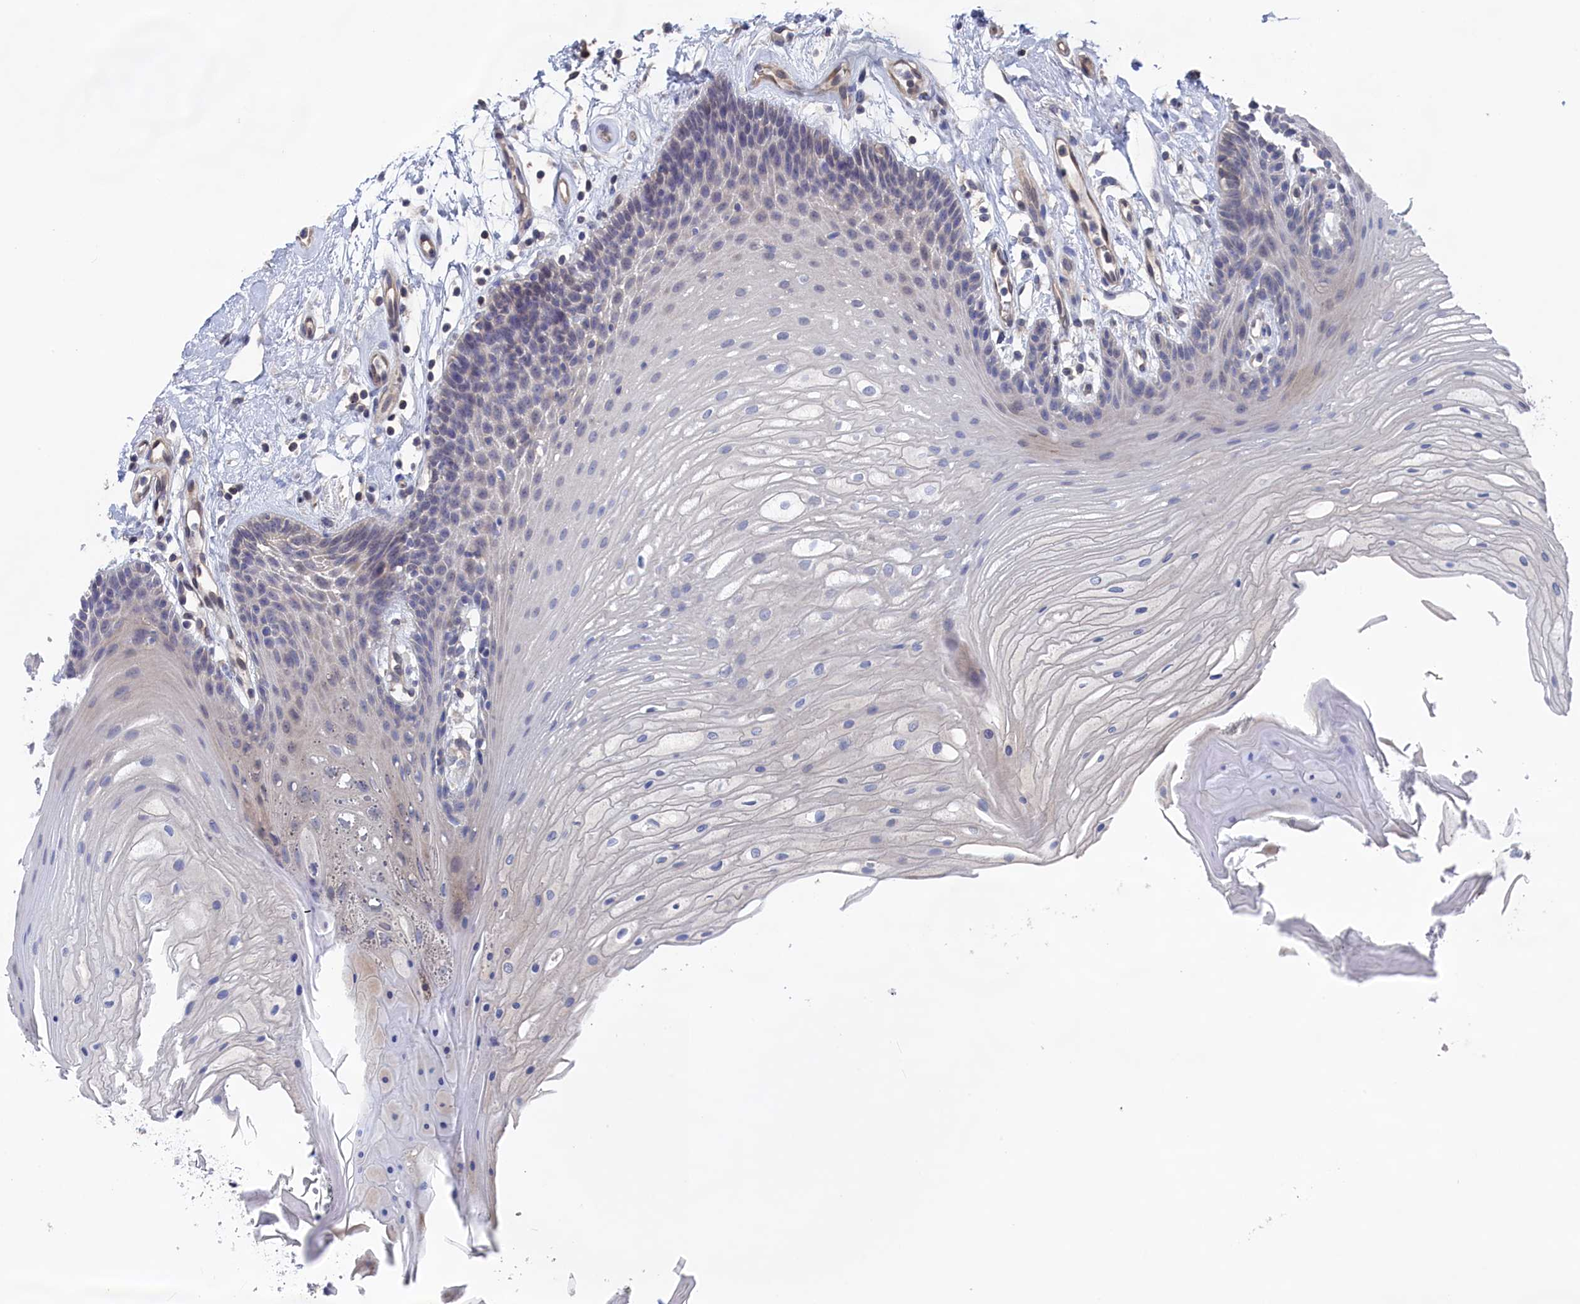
{"staining": {"intensity": "moderate", "quantity": "<25%", "location": "nuclear"}, "tissue": "oral mucosa", "cell_type": "Squamous epithelial cells", "image_type": "normal", "snomed": [{"axis": "morphology", "description": "Normal tissue, NOS"}, {"axis": "topography", "description": "Oral tissue"}], "caption": "Immunohistochemical staining of benign human oral mucosa demonstrates <25% levels of moderate nuclear protein expression in approximately <25% of squamous epithelial cells.", "gene": "NUTF2", "patient": {"sex": "female", "age": 80}}